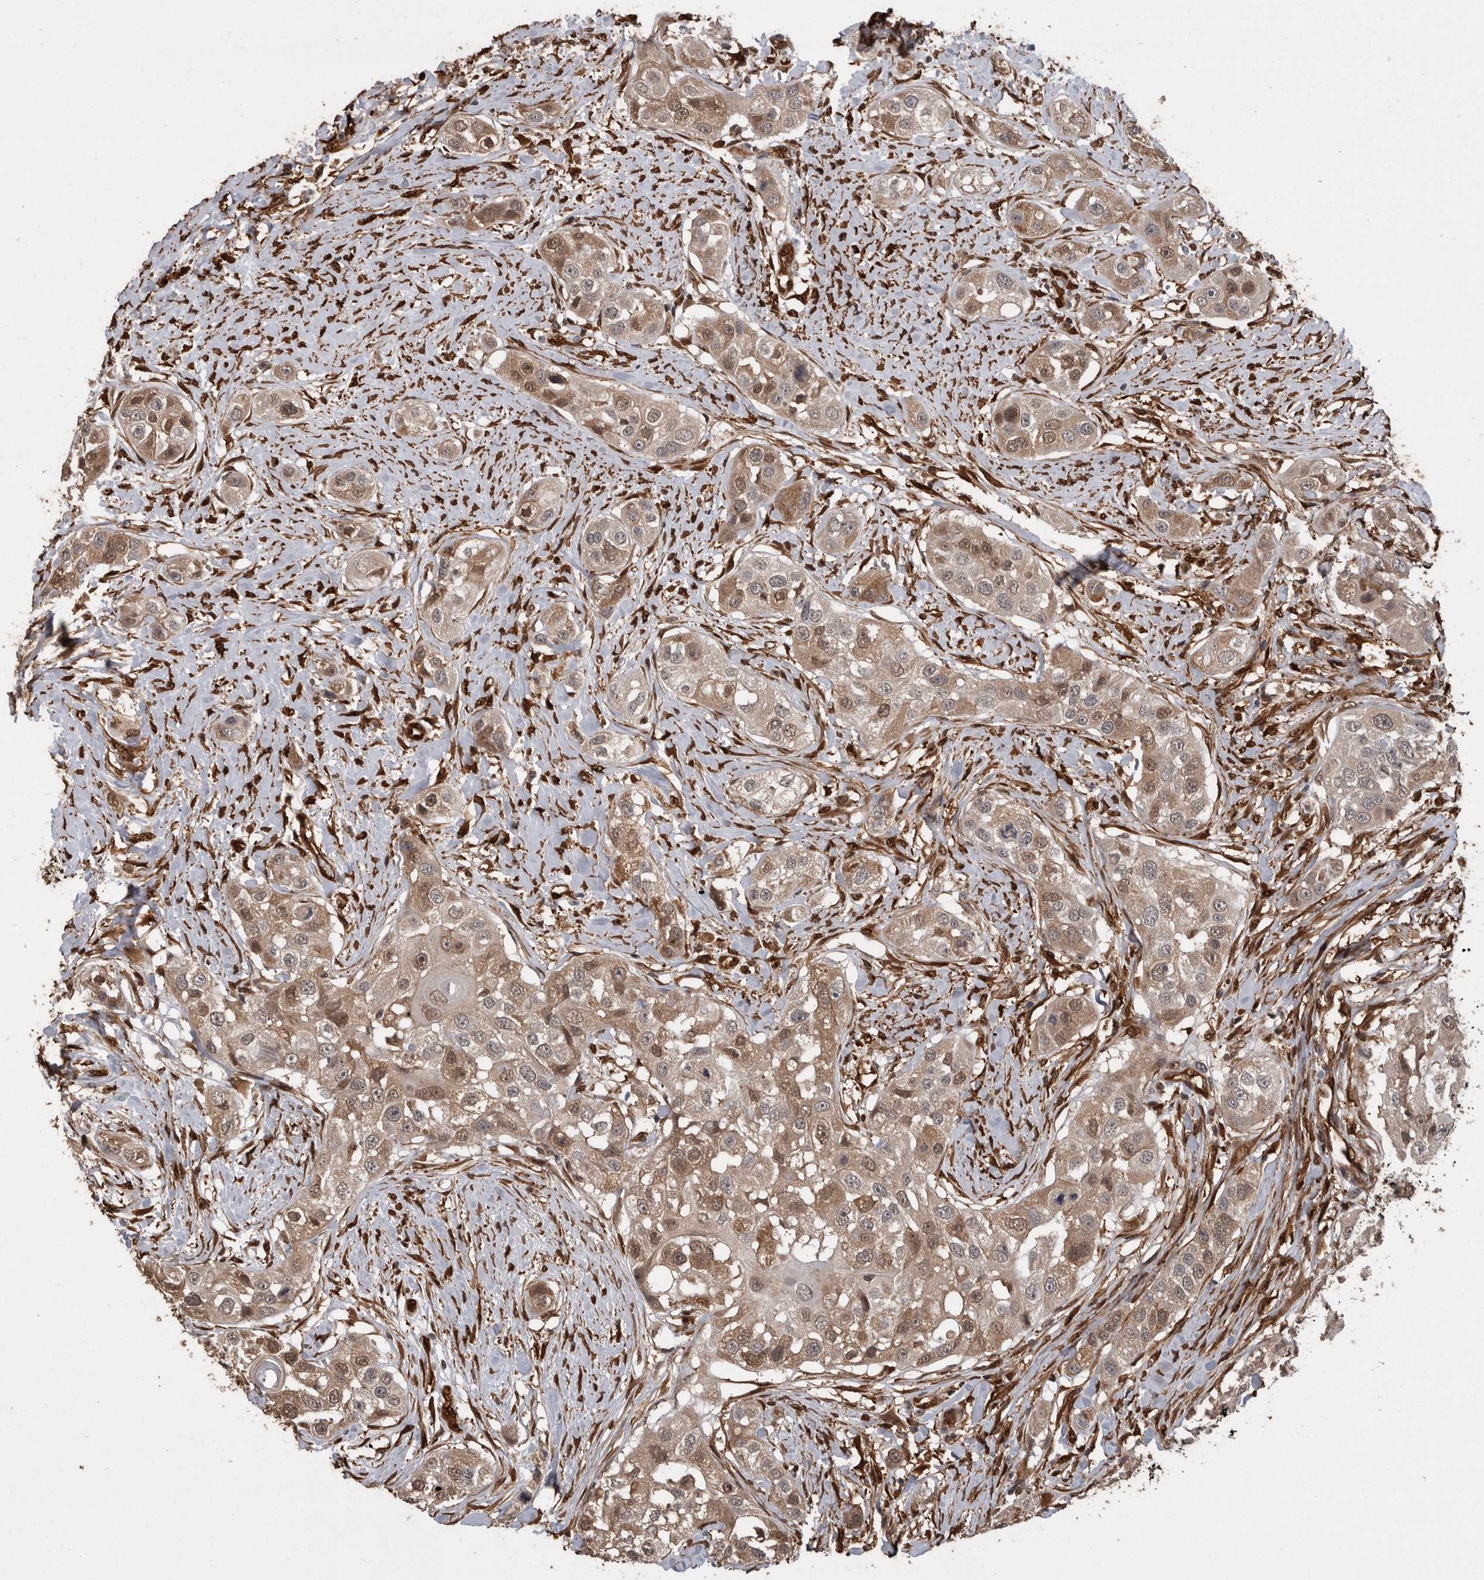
{"staining": {"intensity": "weak", "quantity": ">75%", "location": "cytoplasmic/membranous,nuclear"}, "tissue": "head and neck cancer", "cell_type": "Tumor cells", "image_type": "cancer", "snomed": [{"axis": "morphology", "description": "Normal tissue, NOS"}, {"axis": "morphology", "description": "Squamous cell carcinoma, NOS"}, {"axis": "topography", "description": "Skeletal muscle"}, {"axis": "topography", "description": "Head-Neck"}], "caption": "Human head and neck squamous cell carcinoma stained with a brown dye exhibits weak cytoplasmic/membranous and nuclear positive positivity in approximately >75% of tumor cells.", "gene": "LXN", "patient": {"sex": "male", "age": 51}}